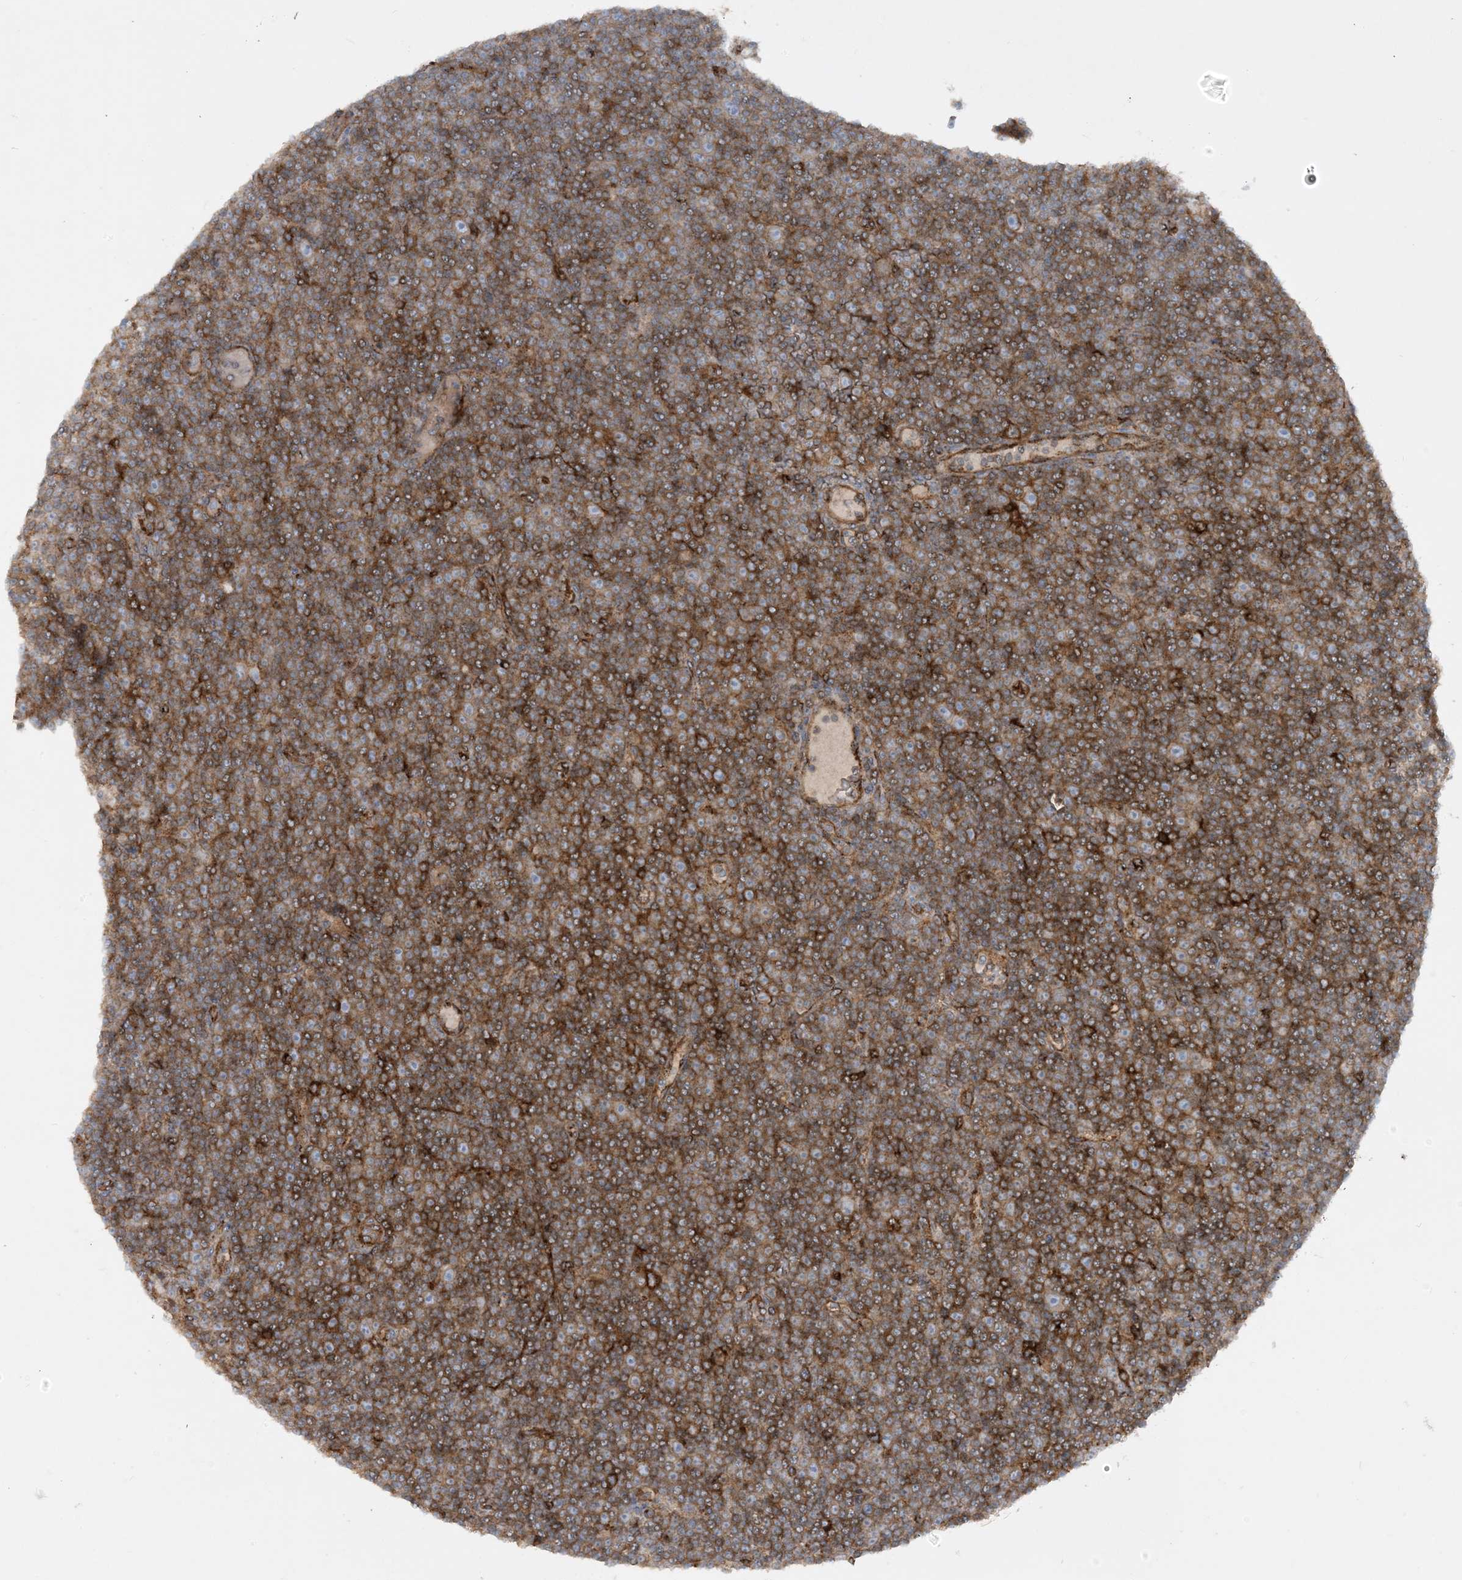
{"staining": {"intensity": "moderate", "quantity": ">75%", "location": "cytoplasmic/membranous"}, "tissue": "lymphoma", "cell_type": "Tumor cells", "image_type": "cancer", "snomed": [{"axis": "morphology", "description": "Malignant lymphoma, non-Hodgkin's type, Low grade"}, {"axis": "topography", "description": "Lymph node"}], "caption": "Immunohistochemistry of lymphoma reveals medium levels of moderate cytoplasmic/membranous expression in about >75% of tumor cells.", "gene": "HLA-E", "patient": {"sex": "female", "age": 67}}